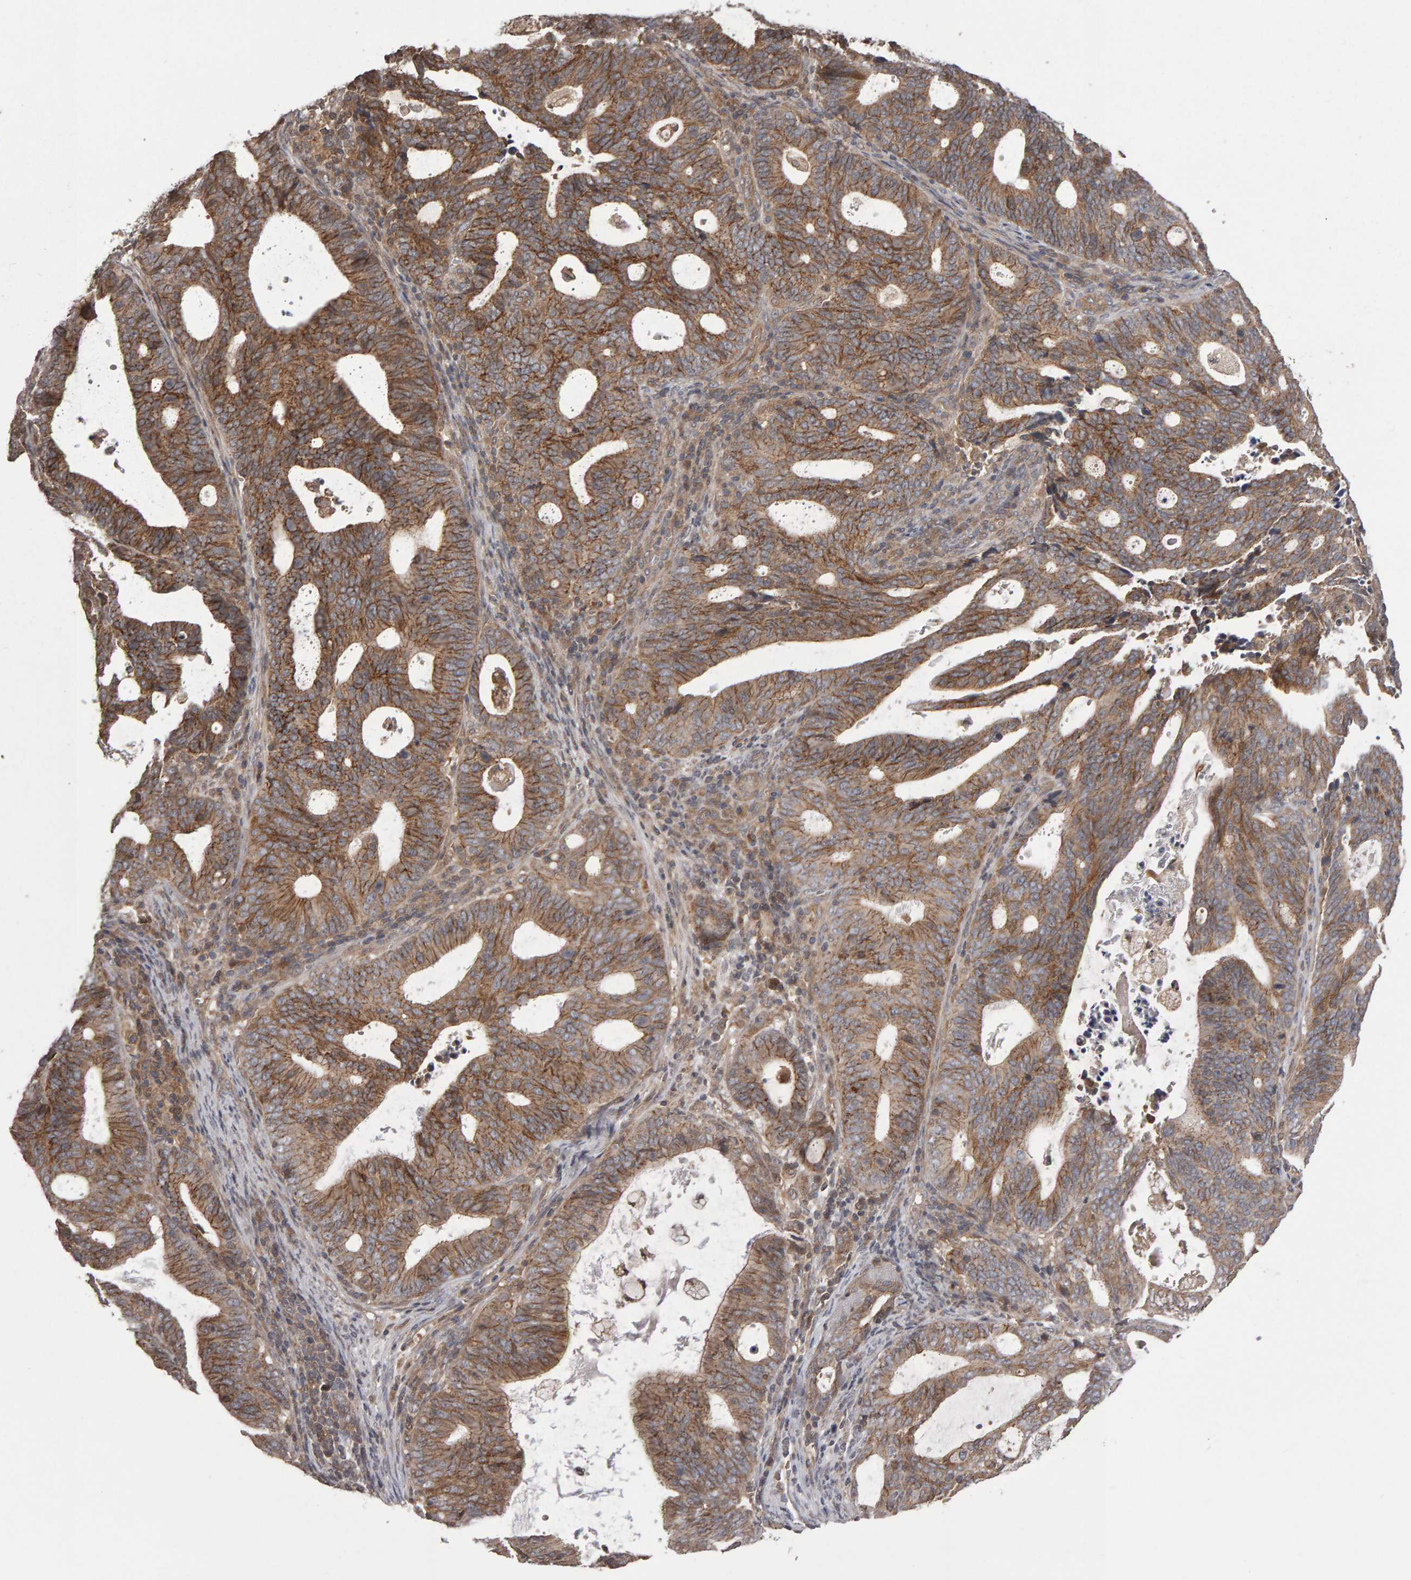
{"staining": {"intensity": "moderate", "quantity": ">75%", "location": "cytoplasmic/membranous"}, "tissue": "endometrial cancer", "cell_type": "Tumor cells", "image_type": "cancer", "snomed": [{"axis": "morphology", "description": "Adenocarcinoma, NOS"}, {"axis": "topography", "description": "Uterus"}], "caption": "A medium amount of moderate cytoplasmic/membranous positivity is seen in approximately >75% of tumor cells in endometrial cancer tissue. The staining was performed using DAB to visualize the protein expression in brown, while the nuclei were stained in blue with hematoxylin (Magnification: 20x).", "gene": "SCRIB", "patient": {"sex": "female", "age": 83}}